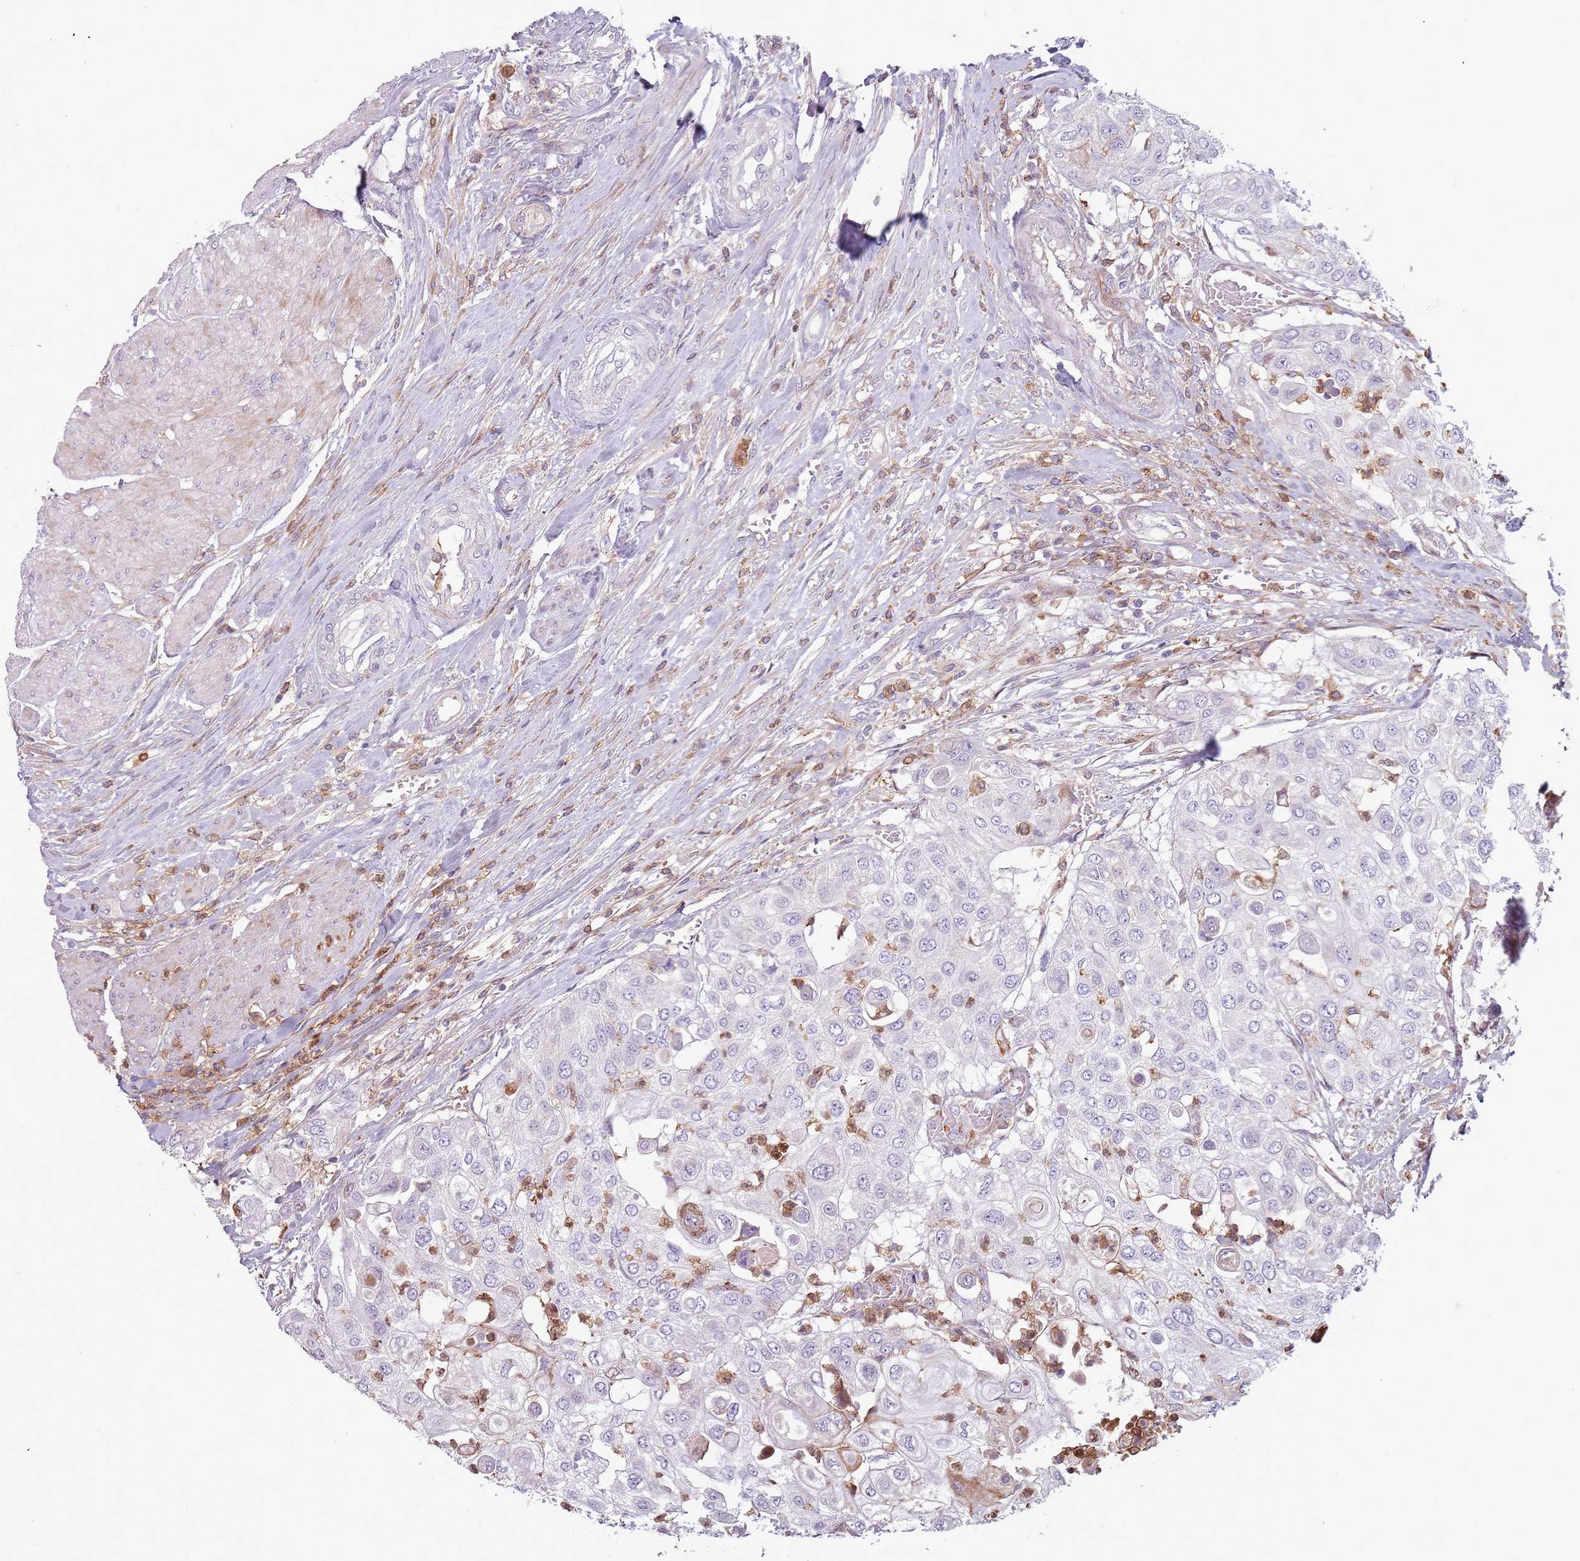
{"staining": {"intensity": "negative", "quantity": "none", "location": "none"}, "tissue": "urothelial cancer", "cell_type": "Tumor cells", "image_type": "cancer", "snomed": [{"axis": "morphology", "description": "Urothelial carcinoma, High grade"}, {"axis": "topography", "description": "Urinary bladder"}], "caption": "Protein analysis of high-grade urothelial carcinoma displays no significant positivity in tumor cells.", "gene": "NADK", "patient": {"sex": "female", "age": 79}}